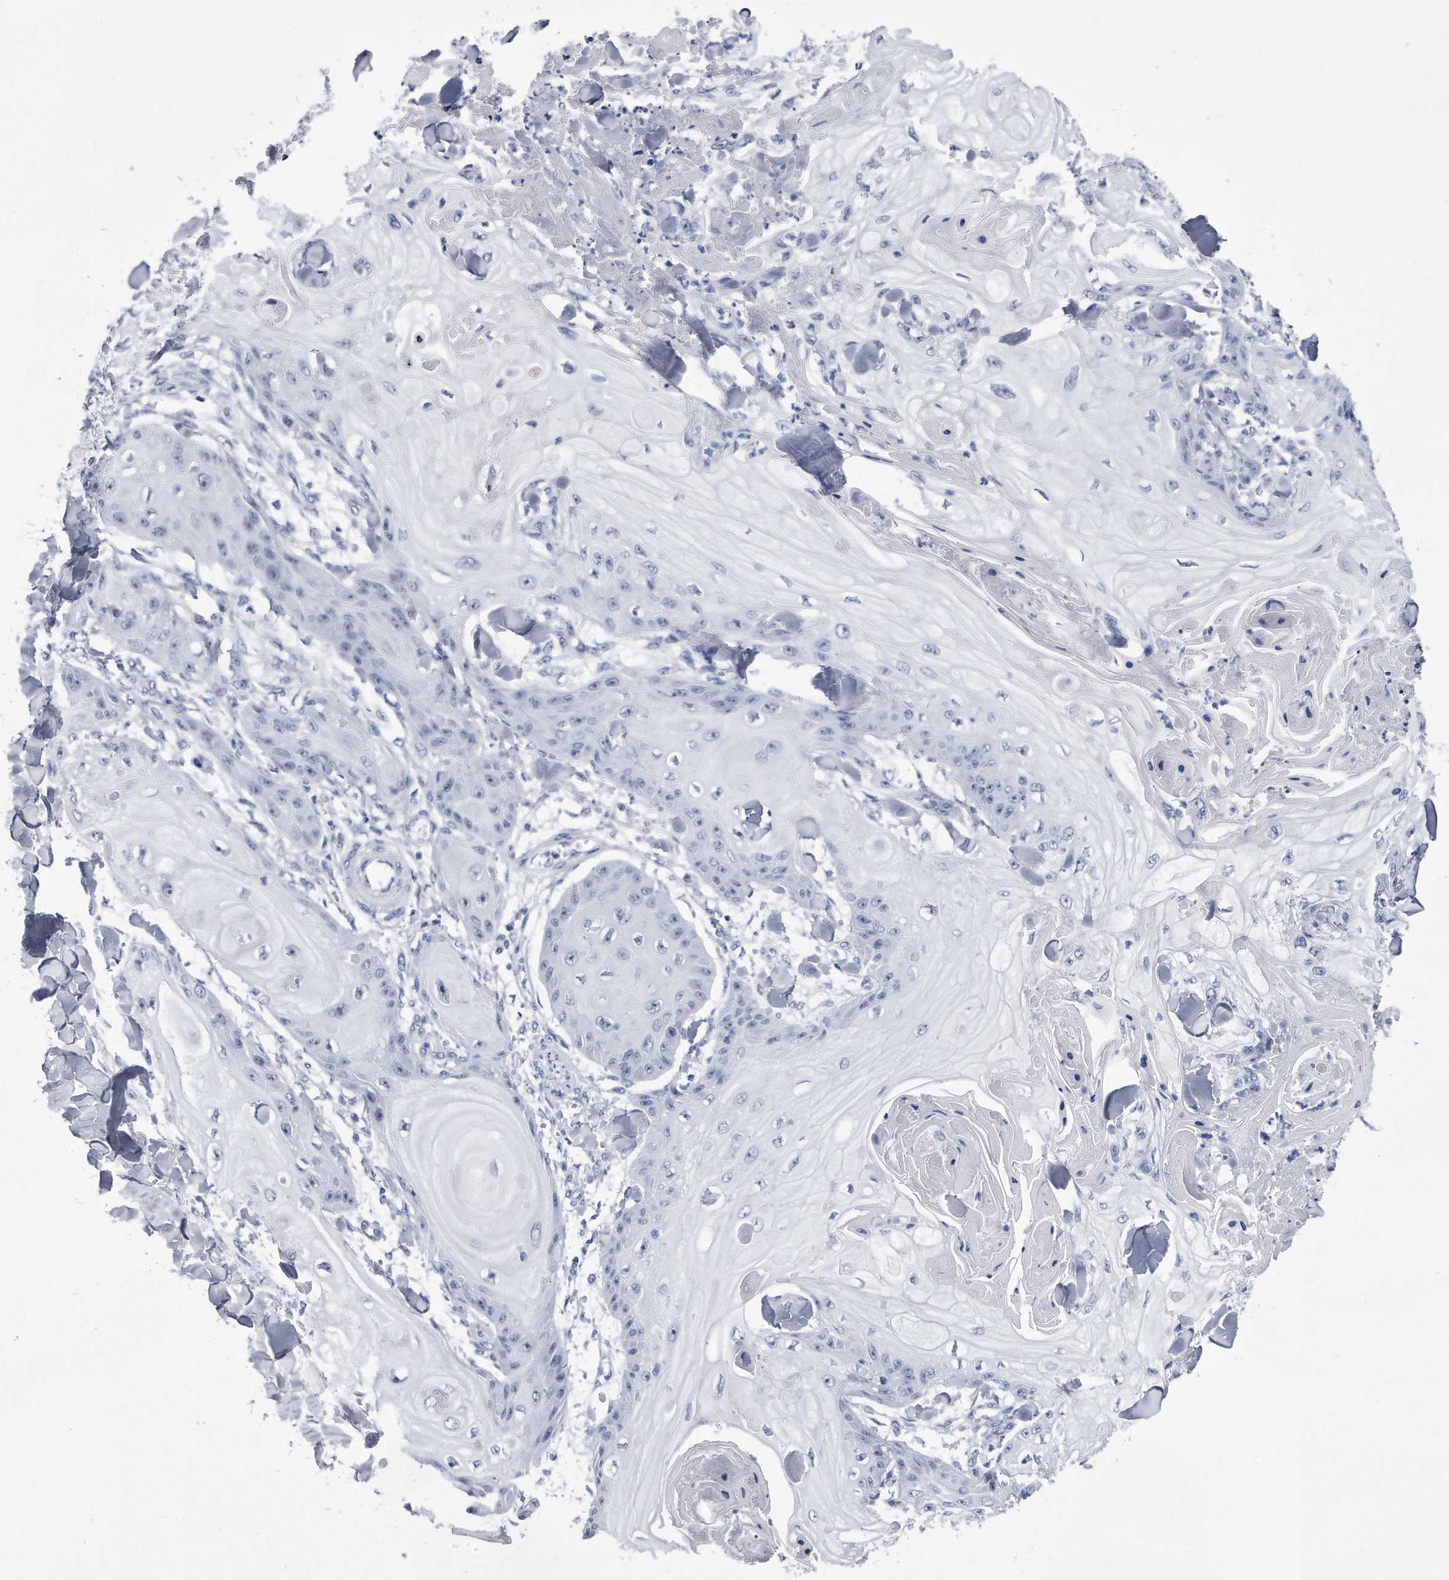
{"staining": {"intensity": "negative", "quantity": "none", "location": "none"}, "tissue": "skin cancer", "cell_type": "Tumor cells", "image_type": "cancer", "snomed": [{"axis": "morphology", "description": "Squamous cell carcinoma, NOS"}, {"axis": "topography", "description": "Skin"}], "caption": "An image of human skin squamous cell carcinoma is negative for staining in tumor cells. (Brightfield microscopy of DAB (3,3'-diaminobenzidine) immunohistochemistry at high magnification).", "gene": "KCTD8", "patient": {"sex": "male", "age": 74}}